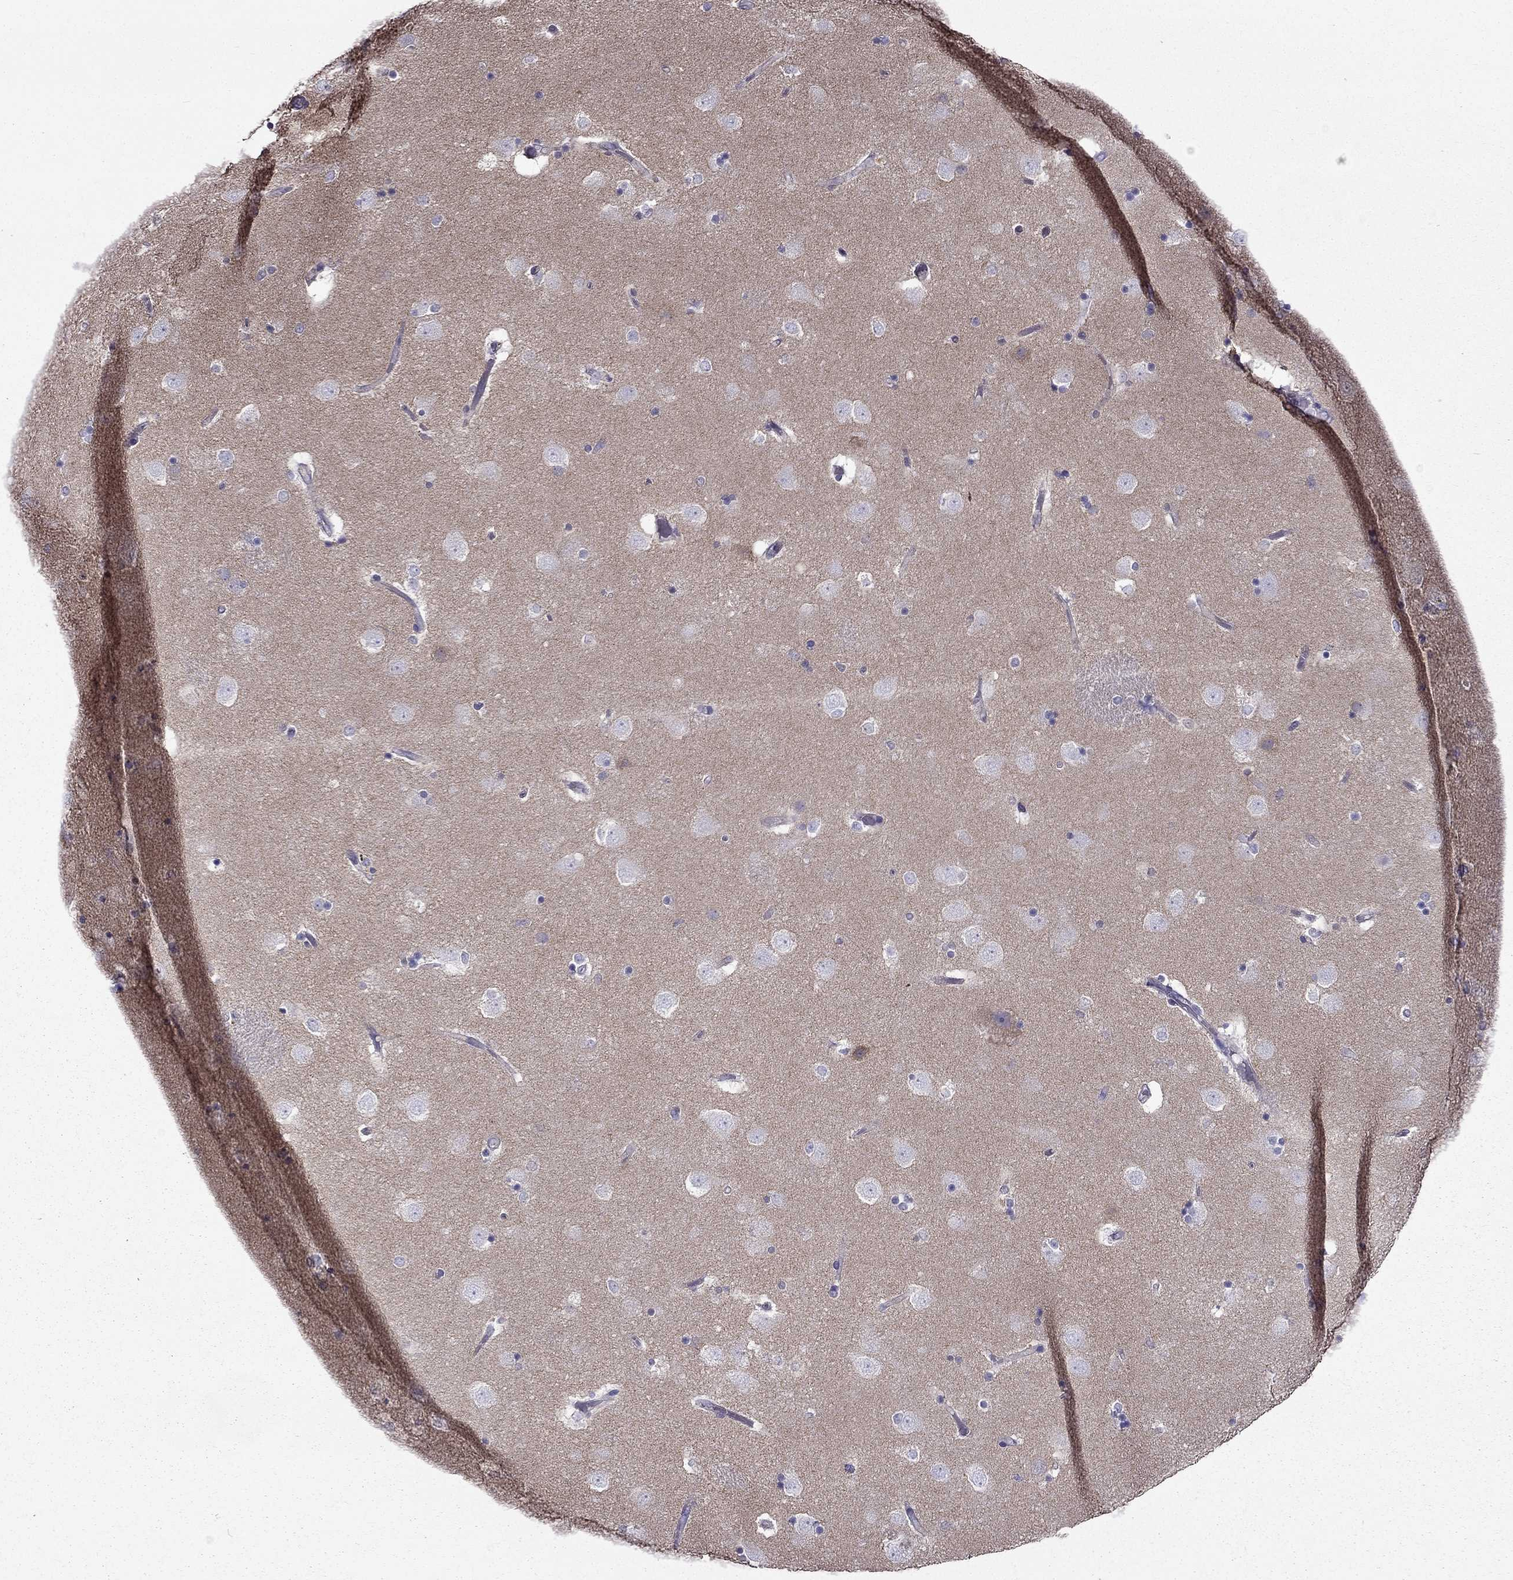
{"staining": {"intensity": "negative", "quantity": "none", "location": "none"}, "tissue": "caudate", "cell_type": "Glial cells", "image_type": "normal", "snomed": [{"axis": "morphology", "description": "Normal tissue, NOS"}, {"axis": "topography", "description": "Lateral ventricle wall"}], "caption": "High power microscopy photomicrograph of an IHC micrograph of benign caudate, revealing no significant positivity in glial cells. The staining was performed using DAB to visualize the protein expression in brown, while the nuclei were stained in blue with hematoxylin (Magnification: 20x).", "gene": "AAK1", "patient": {"sex": "male", "age": 51}}